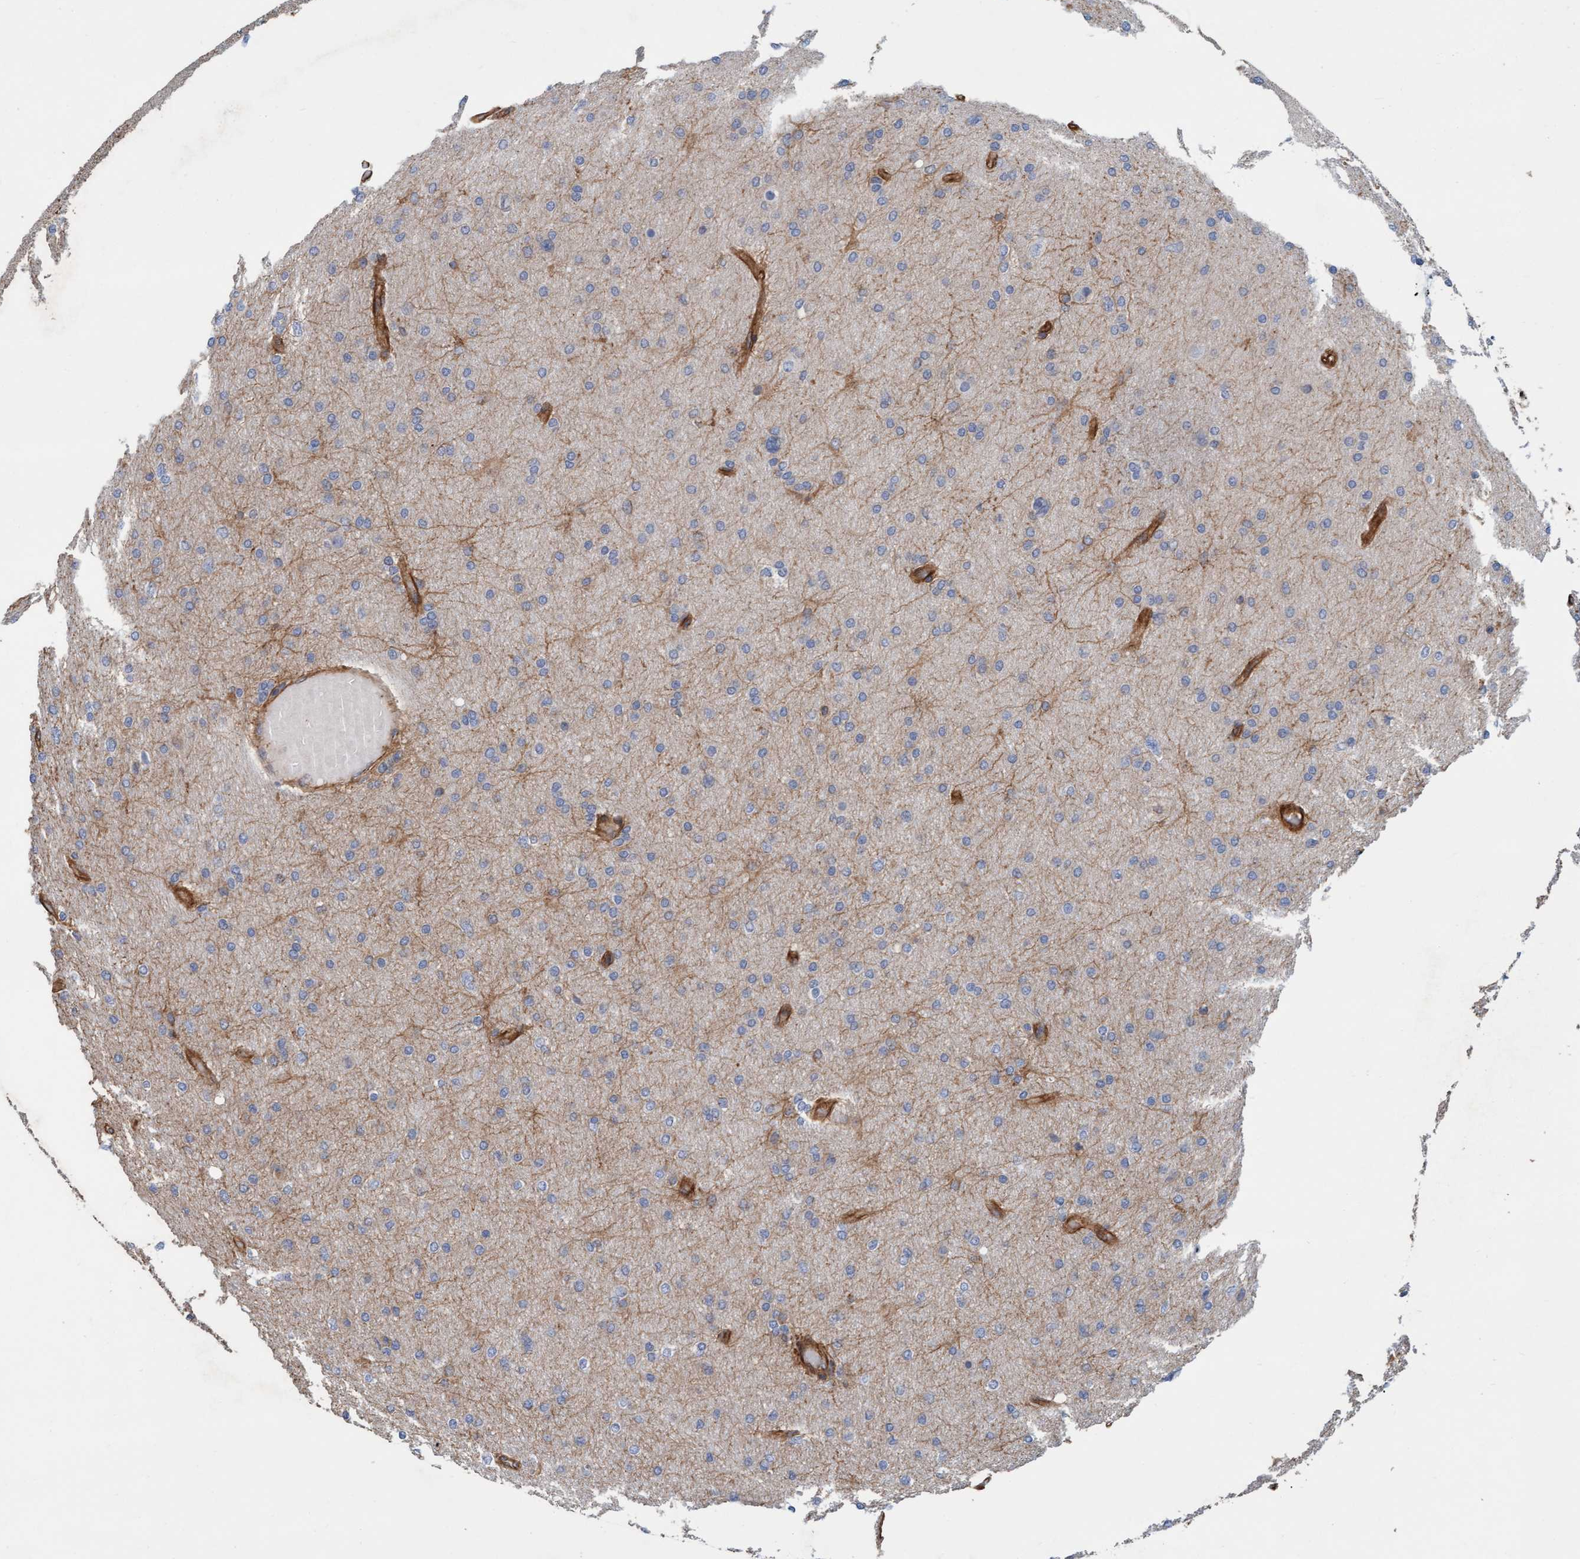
{"staining": {"intensity": "negative", "quantity": "none", "location": "none"}, "tissue": "glioma", "cell_type": "Tumor cells", "image_type": "cancer", "snomed": [{"axis": "morphology", "description": "Glioma, malignant, High grade"}, {"axis": "topography", "description": "Cerebral cortex"}], "caption": "Protein analysis of malignant glioma (high-grade) exhibits no significant expression in tumor cells.", "gene": "STXBP4", "patient": {"sex": "female", "age": 36}}